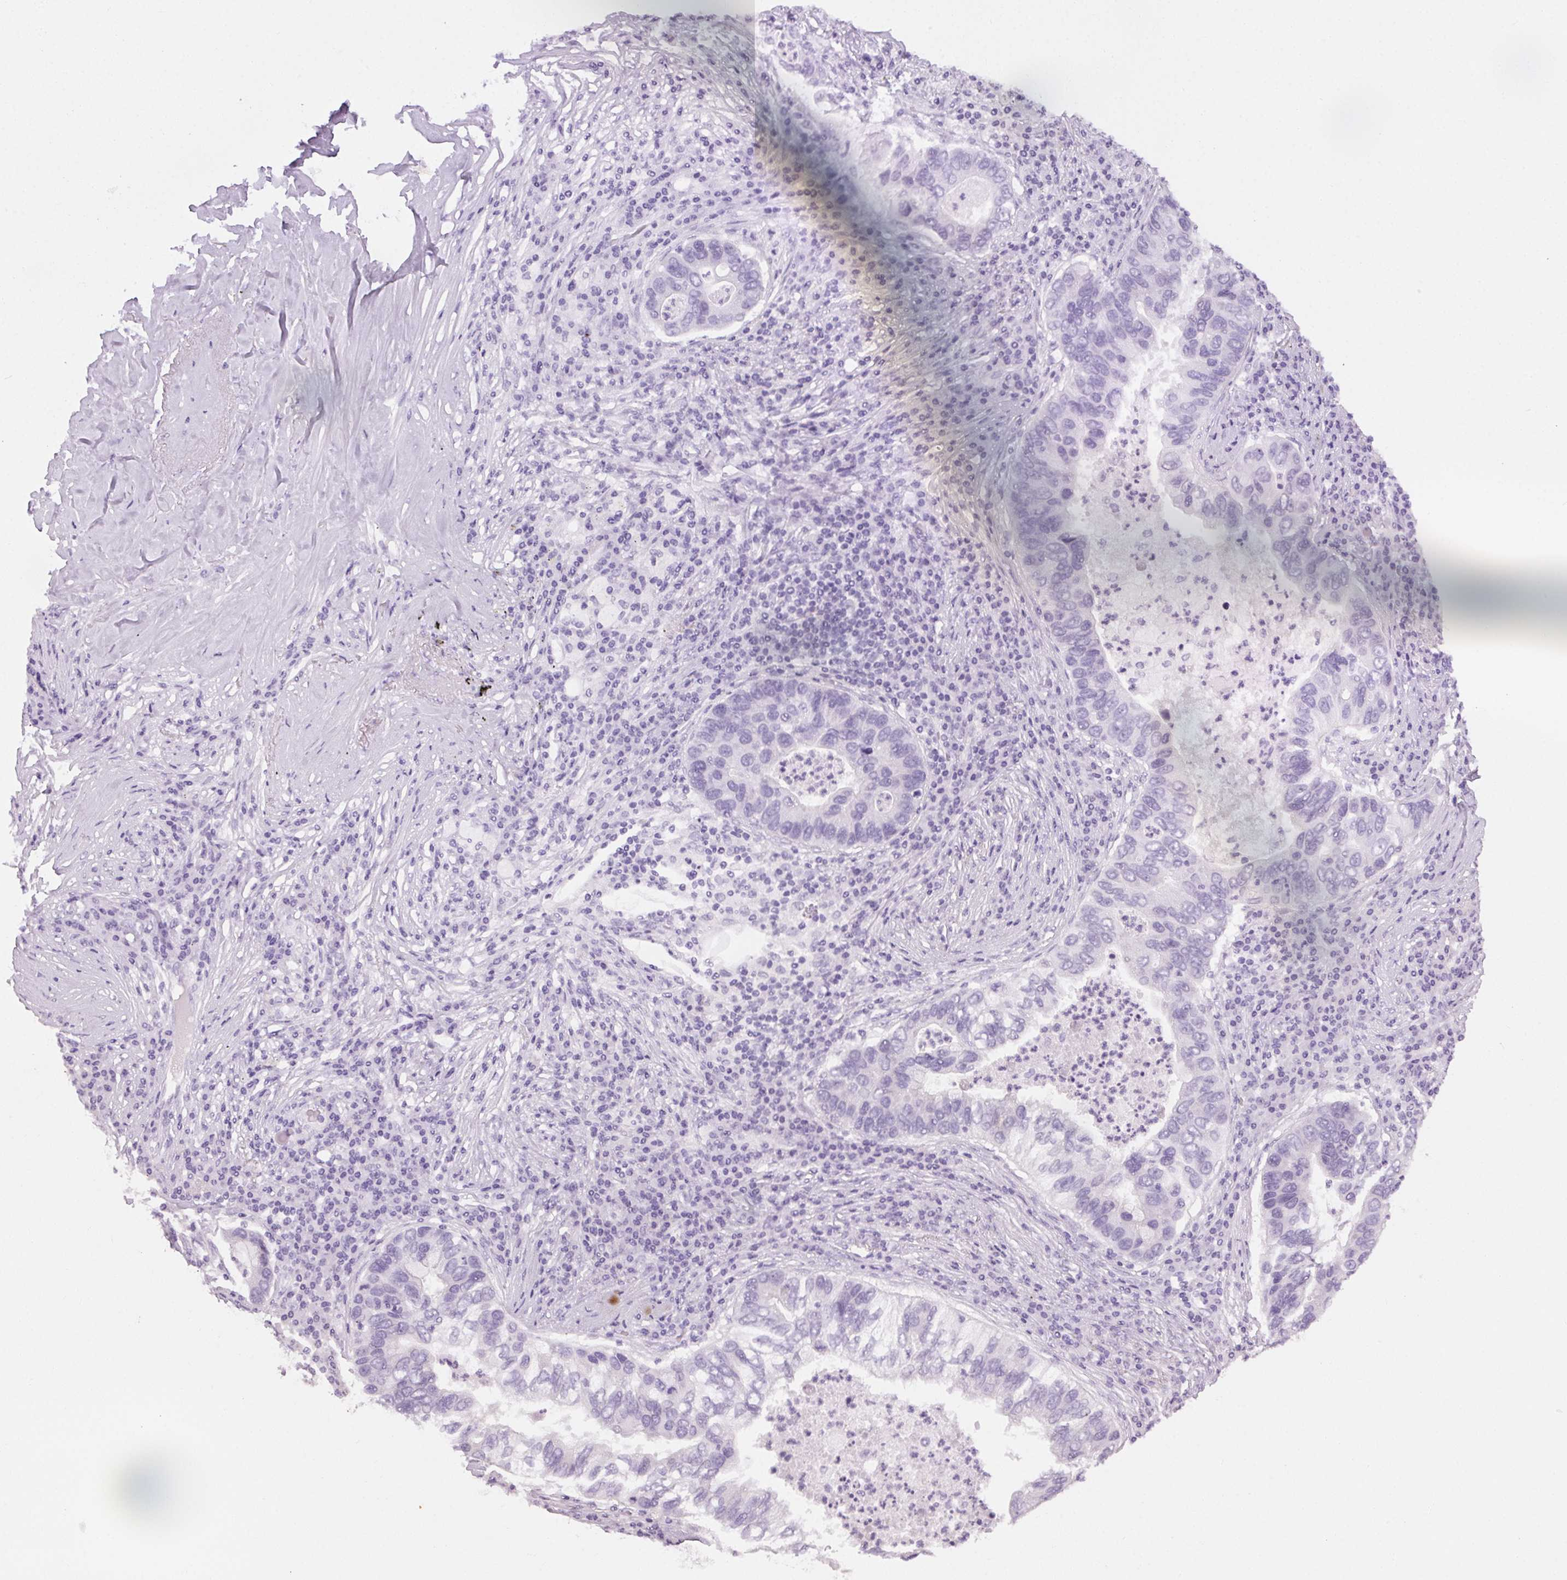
{"staining": {"intensity": "negative", "quantity": "none", "location": "none"}, "tissue": "lung cancer", "cell_type": "Tumor cells", "image_type": "cancer", "snomed": [{"axis": "morphology", "description": "Adenocarcinoma, NOS"}, {"axis": "morphology", "description": "Adenocarcinoma, metastatic, NOS"}, {"axis": "topography", "description": "Lymph node"}, {"axis": "topography", "description": "Lung"}], "caption": "A high-resolution photomicrograph shows immunohistochemistry staining of adenocarcinoma (lung), which reveals no significant positivity in tumor cells.", "gene": "BEND2", "patient": {"sex": "female", "age": 54}}